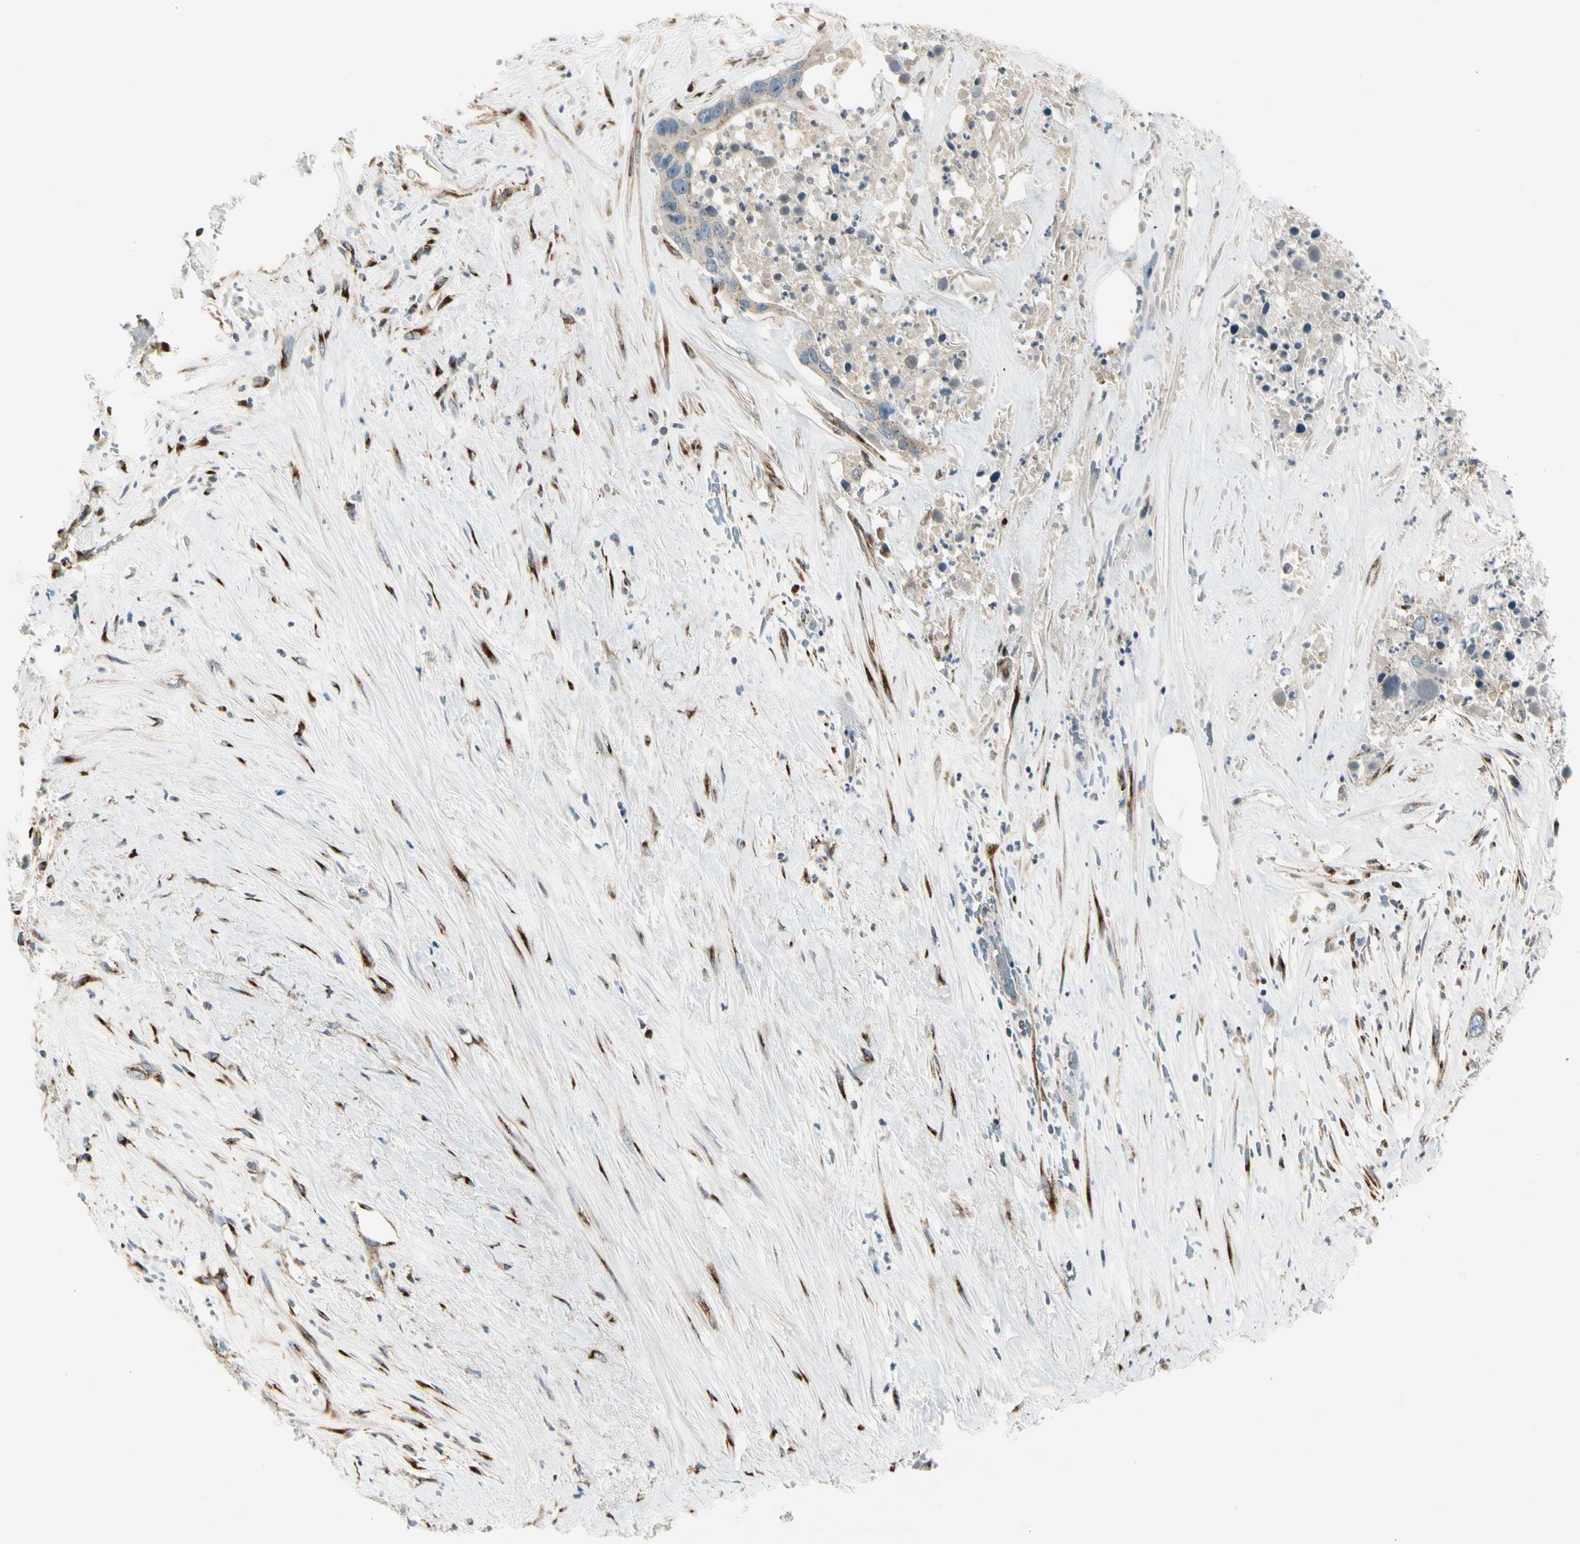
{"staining": {"intensity": "weak", "quantity": ">75%", "location": "cytoplasmic/membranous"}, "tissue": "liver cancer", "cell_type": "Tumor cells", "image_type": "cancer", "snomed": [{"axis": "morphology", "description": "Cholangiocarcinoma"}, {"axis": "topography", "description": "Liver"}], "caption": "Protein staining reveals weak cytoplasmic/membranous staining in about >75% of tumor cells in liver cholangiocarcinoma. The protein is stained brown, and the nuclei are stained in blue (DAB (3,3'-diaminobenzidine) IHC with brightfield microscopy, high magnification).", "gene": "MANSC1", "patient": {"sex": "female", "age": 65}}